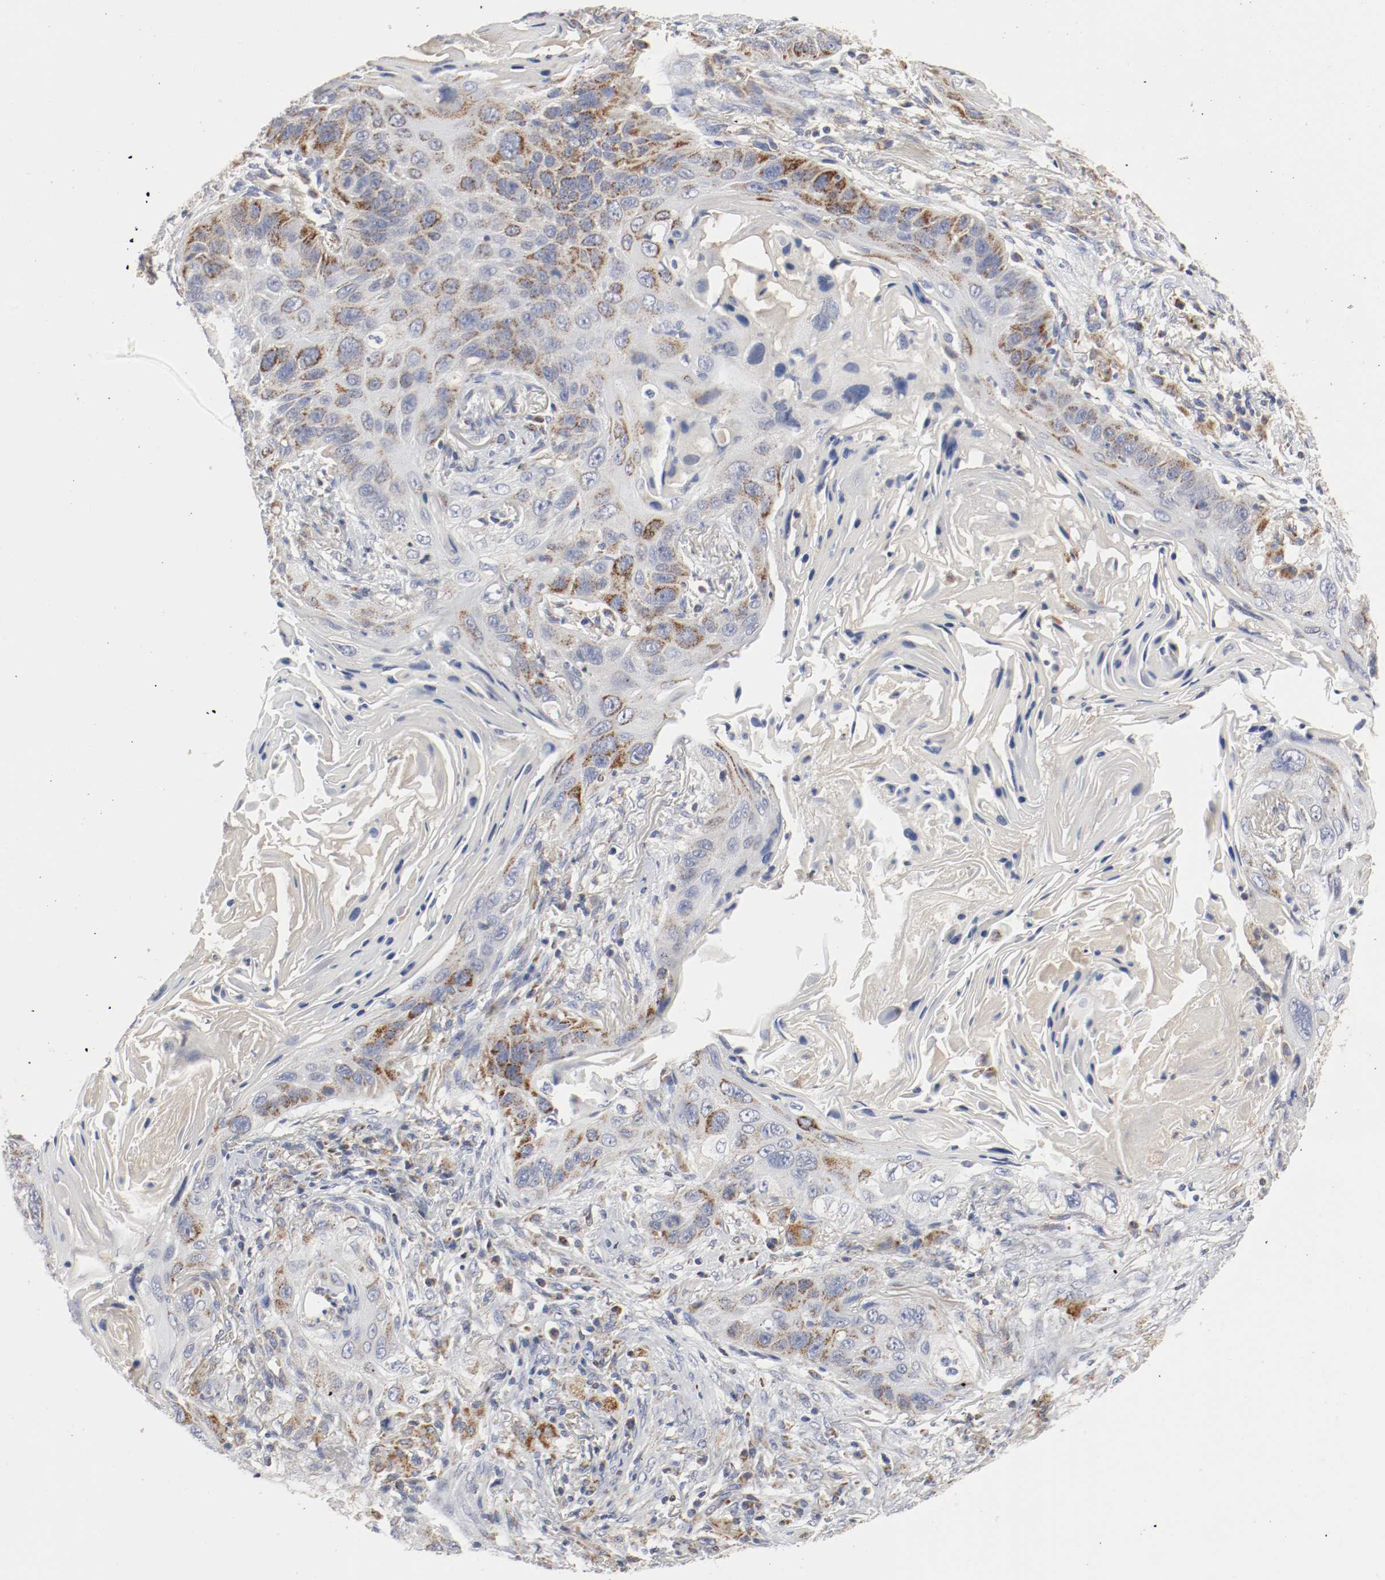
{"staining": {"intensity": "strong", "quantity": "25%-75%", "location": "cytoplasmic/membranous"}, "tissue": "lung cancer", "cell_type": "Tumor cells", "image_type": "cancer", "snomed": [{"axis": "morphology", "description": "Squamous cell carcinoma, NOS"}, {"axis": "topography", "description": "Lung"}], "caption": "High-magnification brightfield microscopy of lung squamous cell carcinoma stained with DAB (3,3'-diaminobenzidine) (brown) and counterstained with hematoxylin (blue). tumor cells exhibit strong cytoplasmic/membranous positivity is seen in approximately25%-75% of cells. (DAB (3,3'-diaminobenzidine) IHC with brightfield microscopy, high magnification).", "gene": "AFG3L2", "patient": {"sex": "female", "age": 67}}